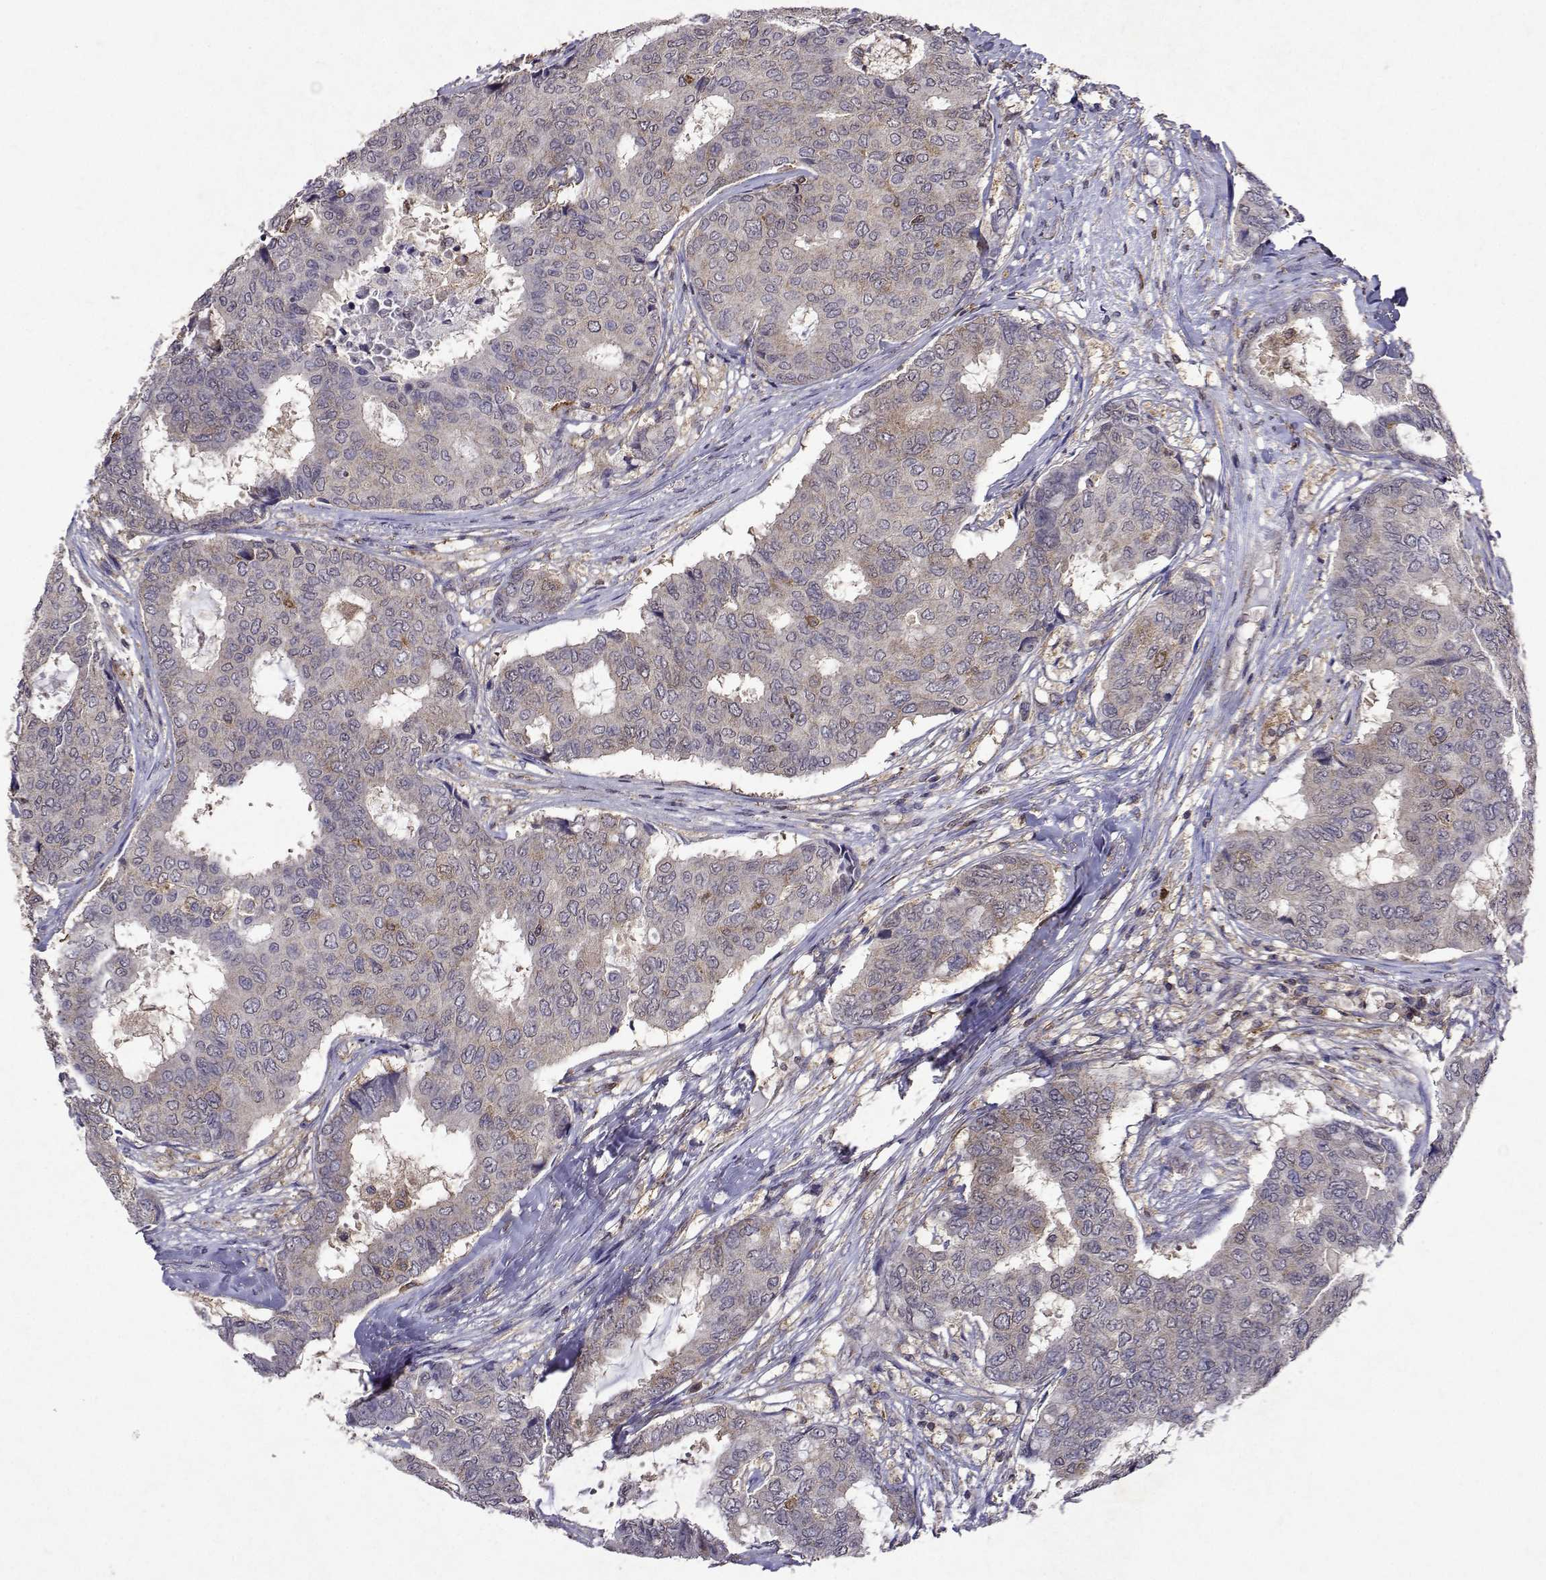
{"staining": {"intensity": "negative", "quantity": "none", "location": "none"}, "tissue": "breast cancer", "cell_type": "Tumor cells", "image_type": "cancer", "snomed": [{"axis": "morphology", "description": "Duct carcinoma"}, {"axis": "topography", "description": "Breast"}], "caption": "Human breast cancer stained for a protein using IHC reveals no staining in tumor cells.", "gene": "APAF1", "patient": {"sex": "female", "age": 75}}